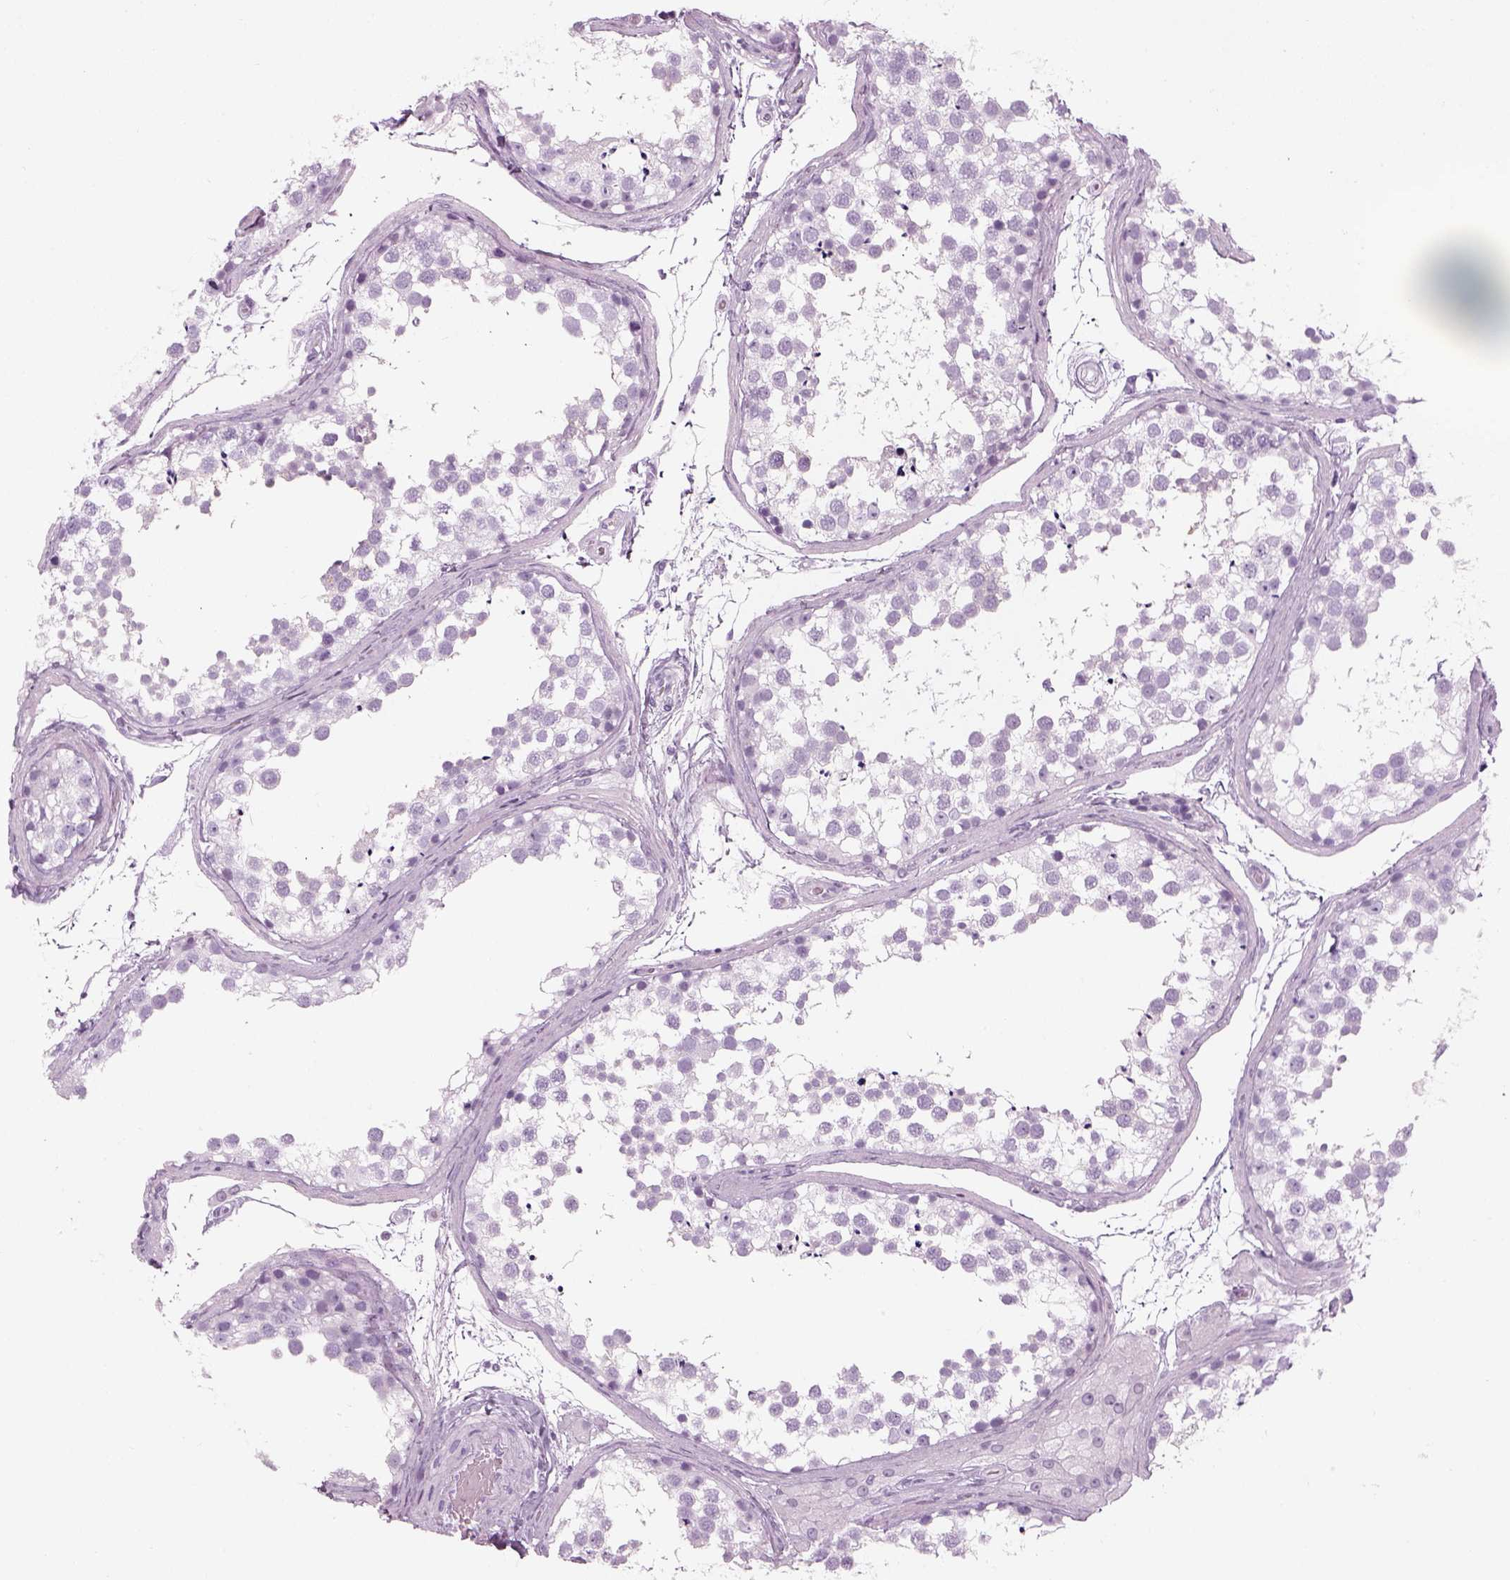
{"staining": {"intensity": "negative", "quantity": "none", "location": "none"}, "tissue": "testis", "cell_type": "Cells in seminiferous ducts", "image_type": "normal", "snomed": [{"axis": "morphology", "description": "Normal tissue, NOS"}, {"axis": "morphology", "description": "Seminoma, NOS"}, {"axis": "topography", "description": "Testis"}], "caption": "Normal testis was stained to show a protein in brown. There is no significant positivity in cells in seminiferous ducts. The staining is performed using DAB (3,3'-diaminobenzidine) brown chromogen with nuclei counter-stained in using hematoxylin.", "gene": "SAG", "patient": {"sex": "male", "age": 65}}